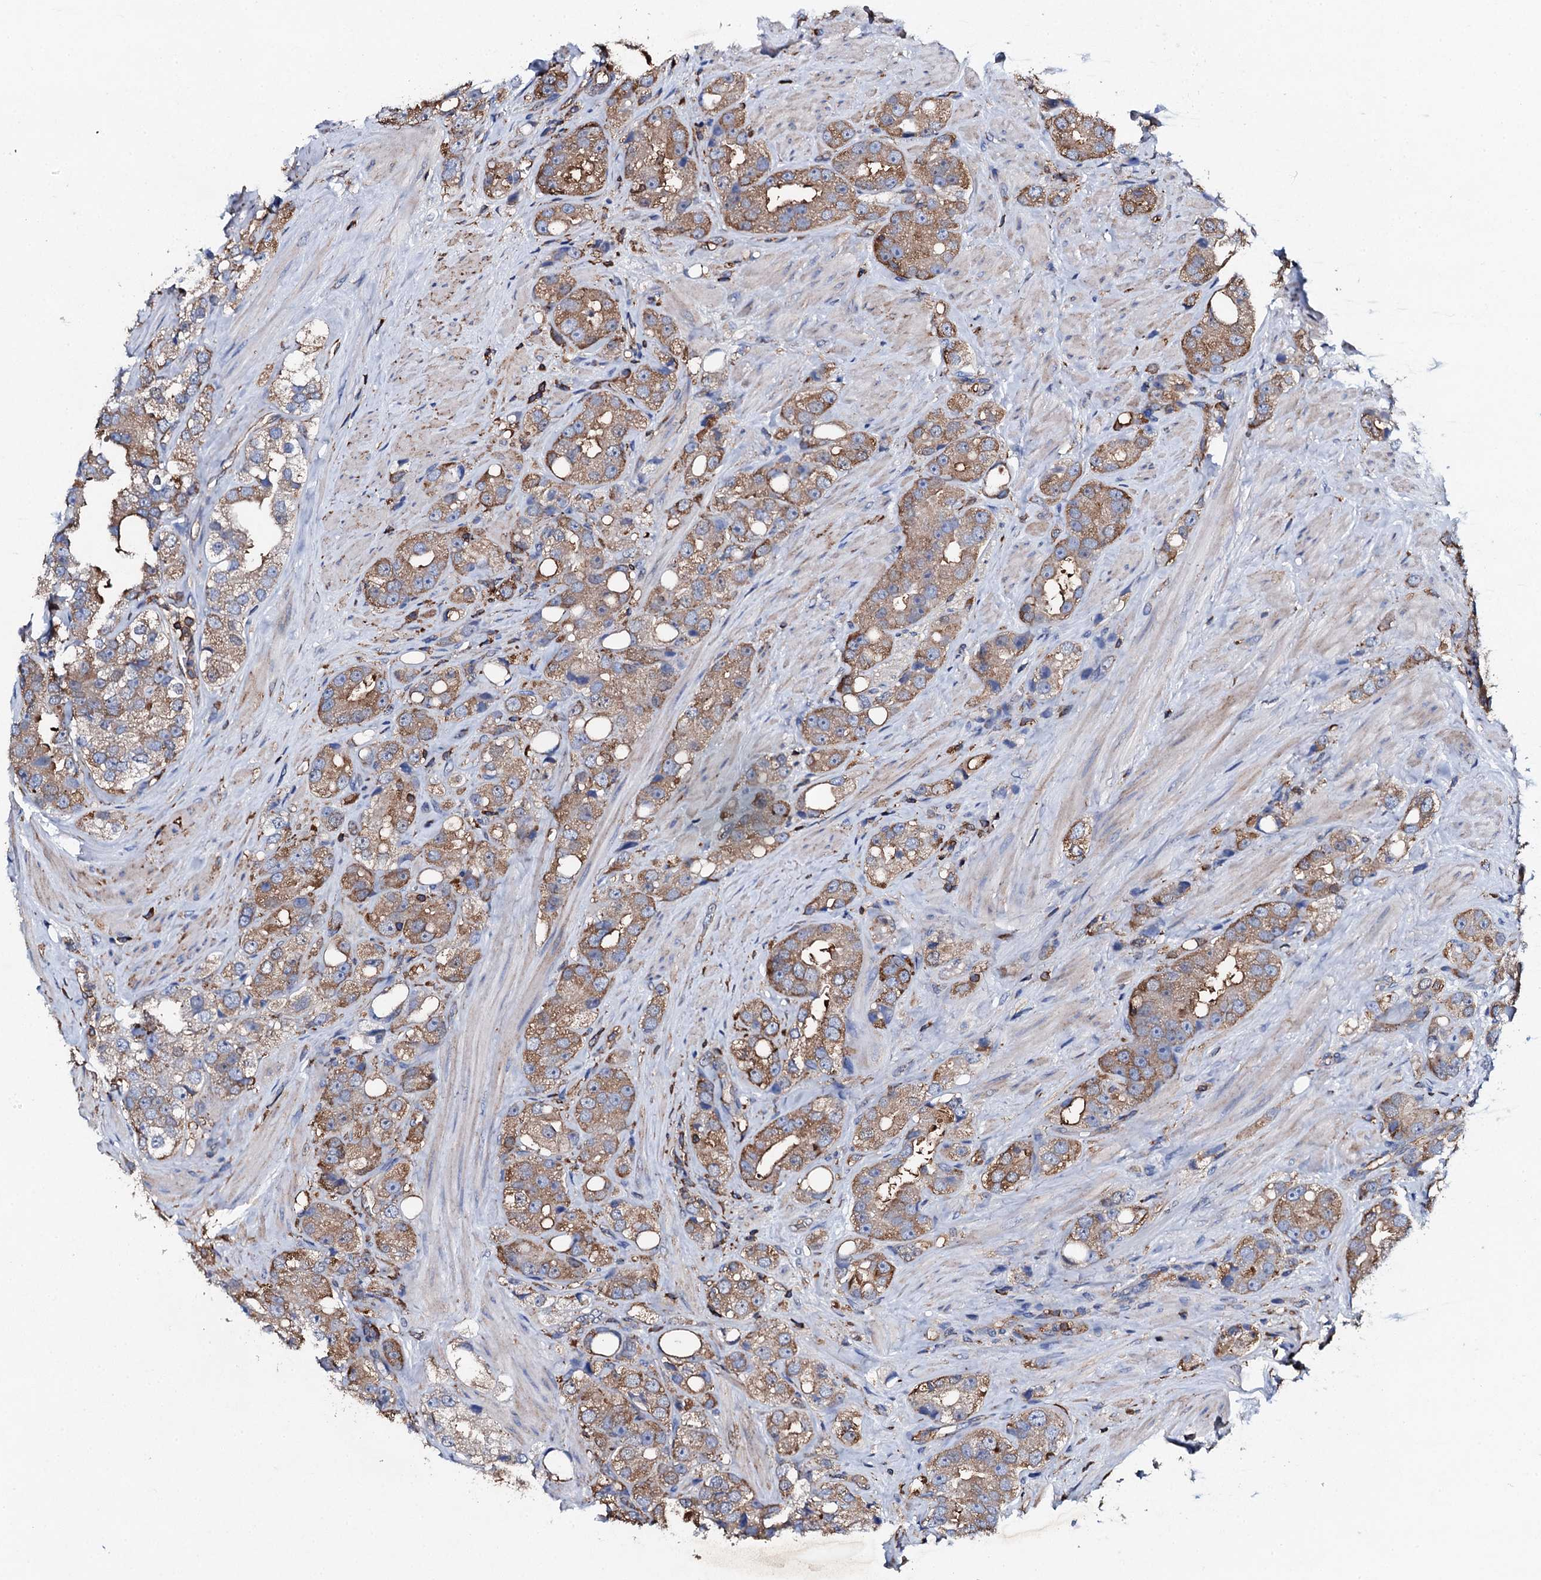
{"staining": {"intensity": "moderate", "quantity": ">75%", "location": "cytoplasmic/membranous"}, "tissue": "prostate cancer", "cell_type": "Tumor cells", "image_type": "cancer", "snomed": [{"axis": "morphology", "description": "Adenocarcinoma, NOS"}, {"axis": "topography", "description": "Prostate"}], "caption": "Immunohistochemical staining of human prostate adenocarcinoma displays medium levels of moderate cytoplasmic/membranous staining in about >75% of tumor cells.", "gene": "MS4A4E", "patient": {"sex": "male", "age": 79}}